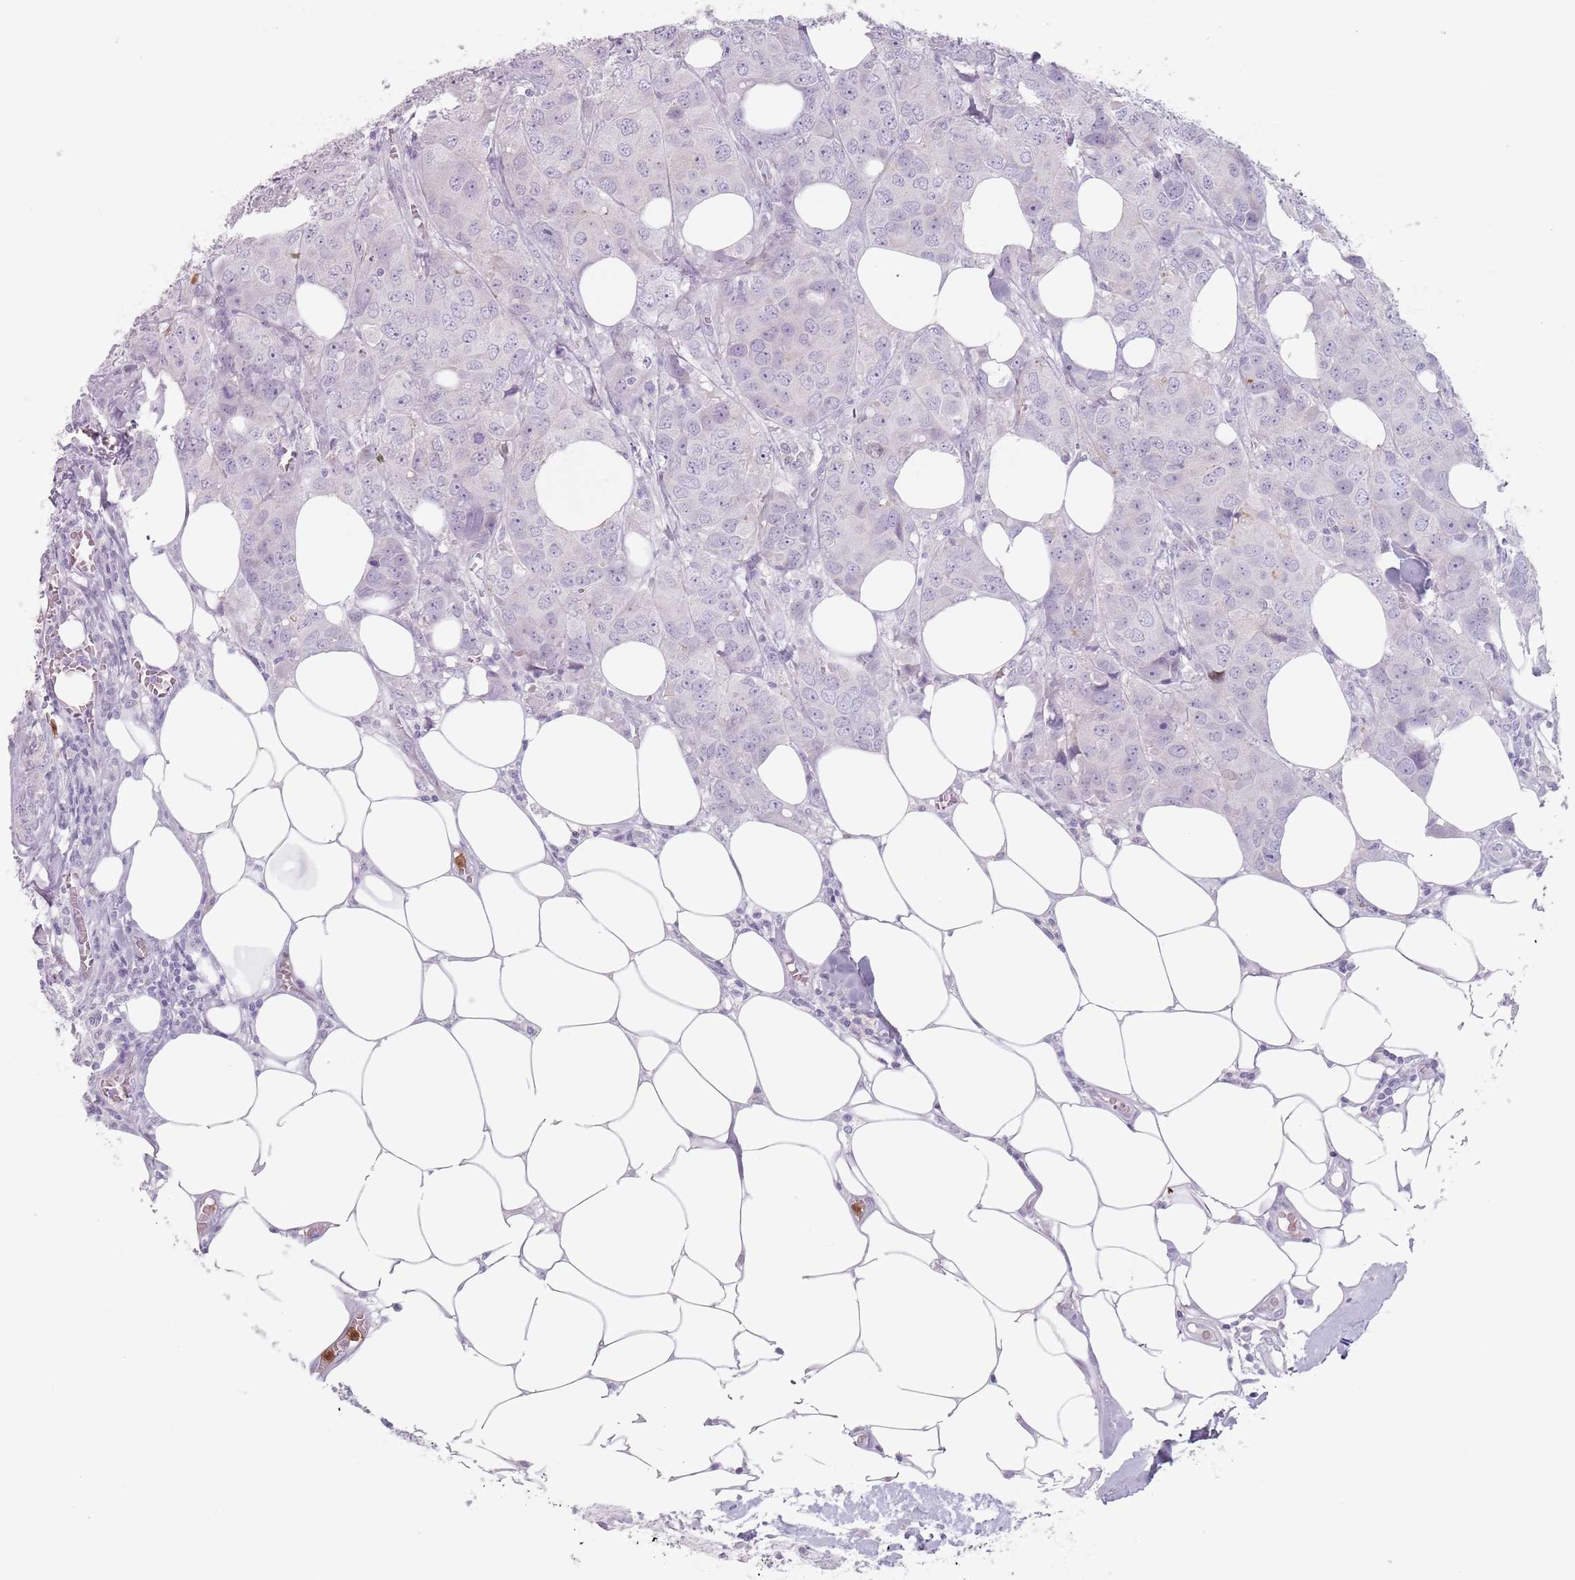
{"staining": {"intensity": "negative", "quantity": "none", "location": "none"}, "tissue": "breast cancer", "cell_type": "Tumor cells", "image_type": "cancer", "snomed": [{"axis": "morphology", "description": "Duct carcinoma"}, {"axis": "topography", "description": "Breast"}], "caption": "The IHC micrograph has no significant positivity in tumor cells of breast cancer tissue.", "gene": "ZNF584", "patient": {"sex": "female", "age": 43}}